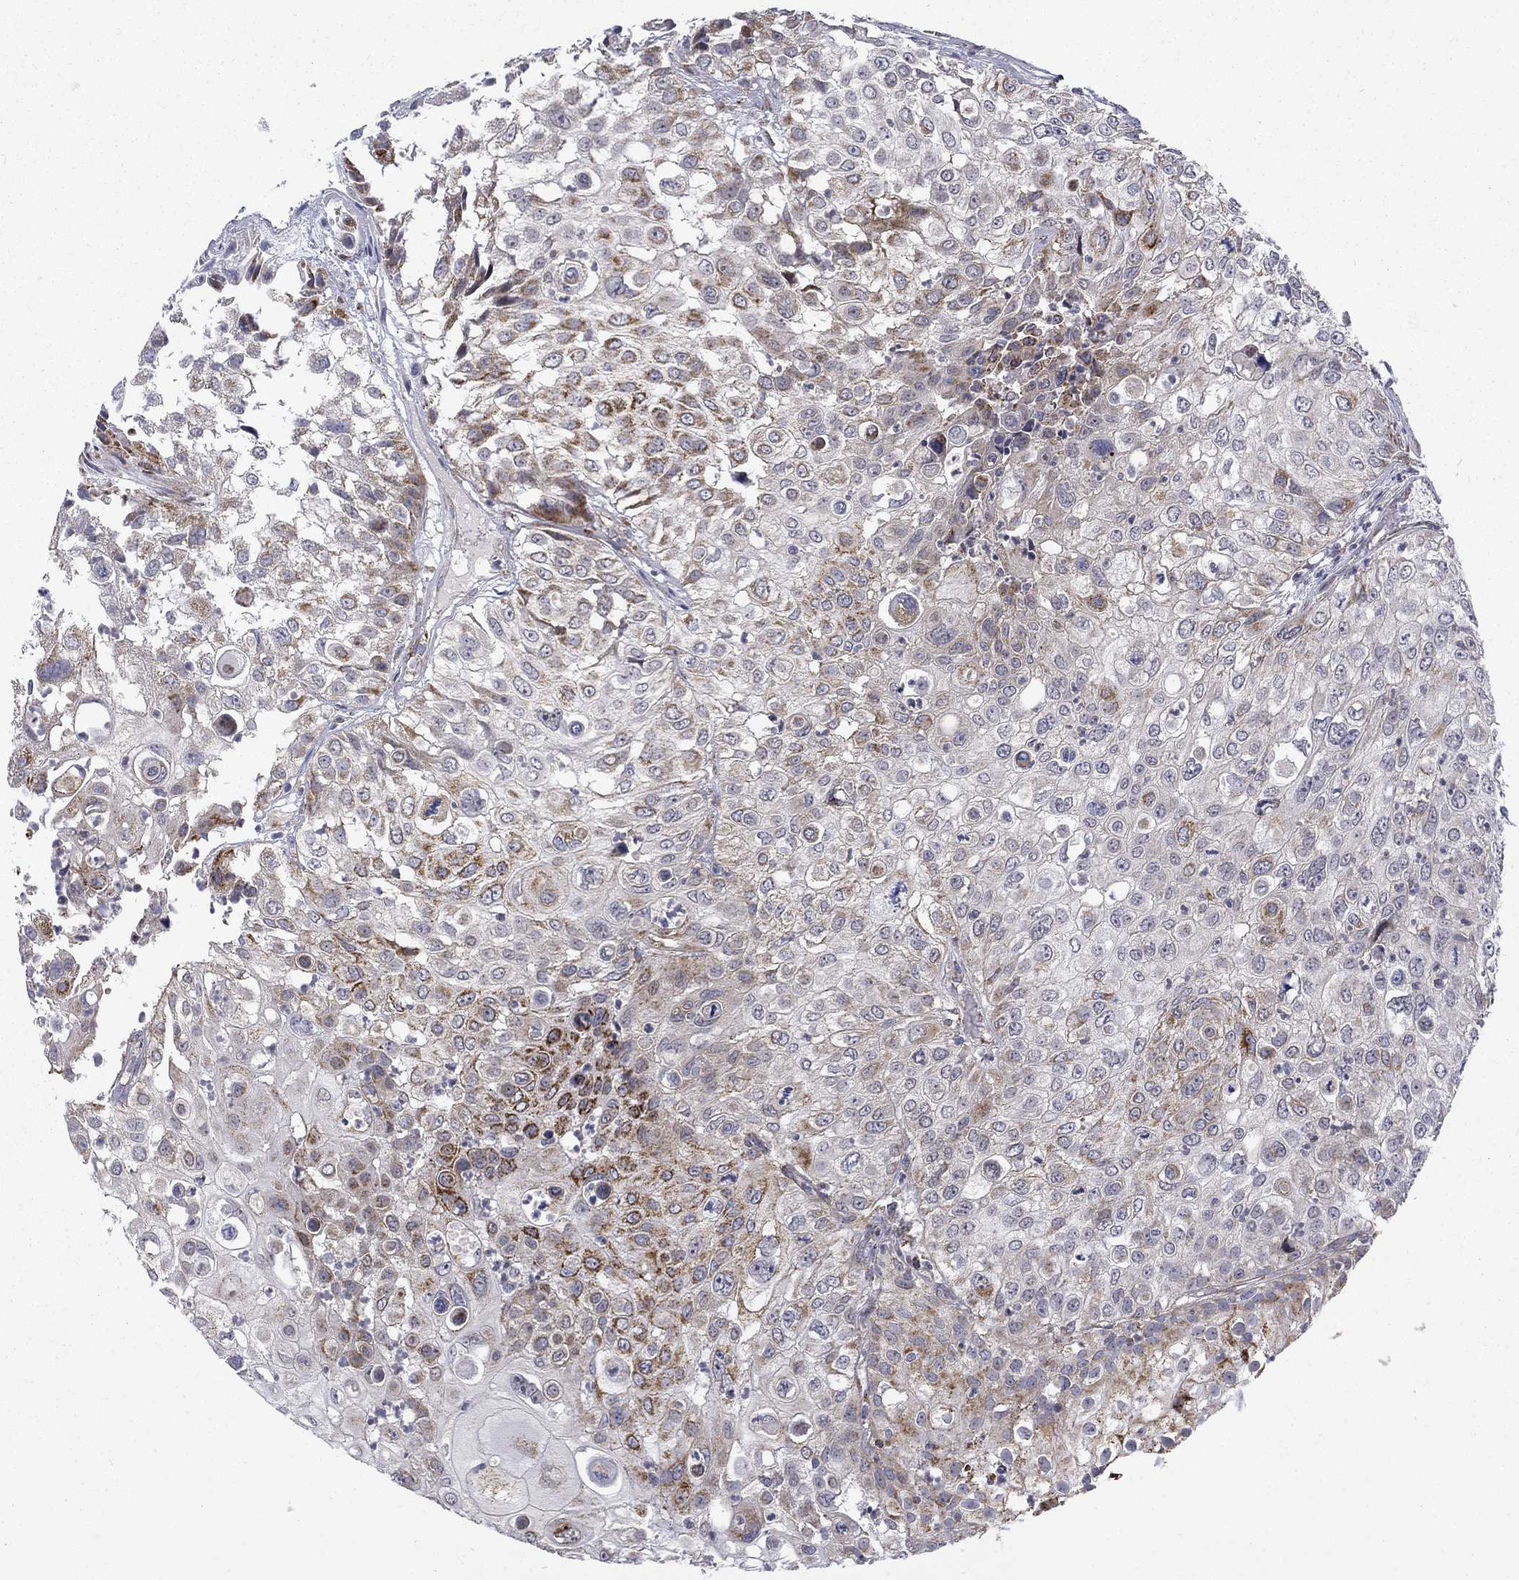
{"staining": {"intensity": "strong", "quantity": "<25%", "location": "cytoplasmic/membranous"}, "tissue": "urothelial cancer", "cell_type": "Tumor cells", "image_type": "cancer", "snomed": [{"axis": "morphology", "description": "Urothelial carcinoma, High grade"}, {"axis": "topography", "description": "Urinary bladder"}], "caption": "Human urothelial cancer stained with a protein marker reveals strong staining in tumor cells.", "gene": "PCBP3", "patient": {"sex": "female", "age": 79}}